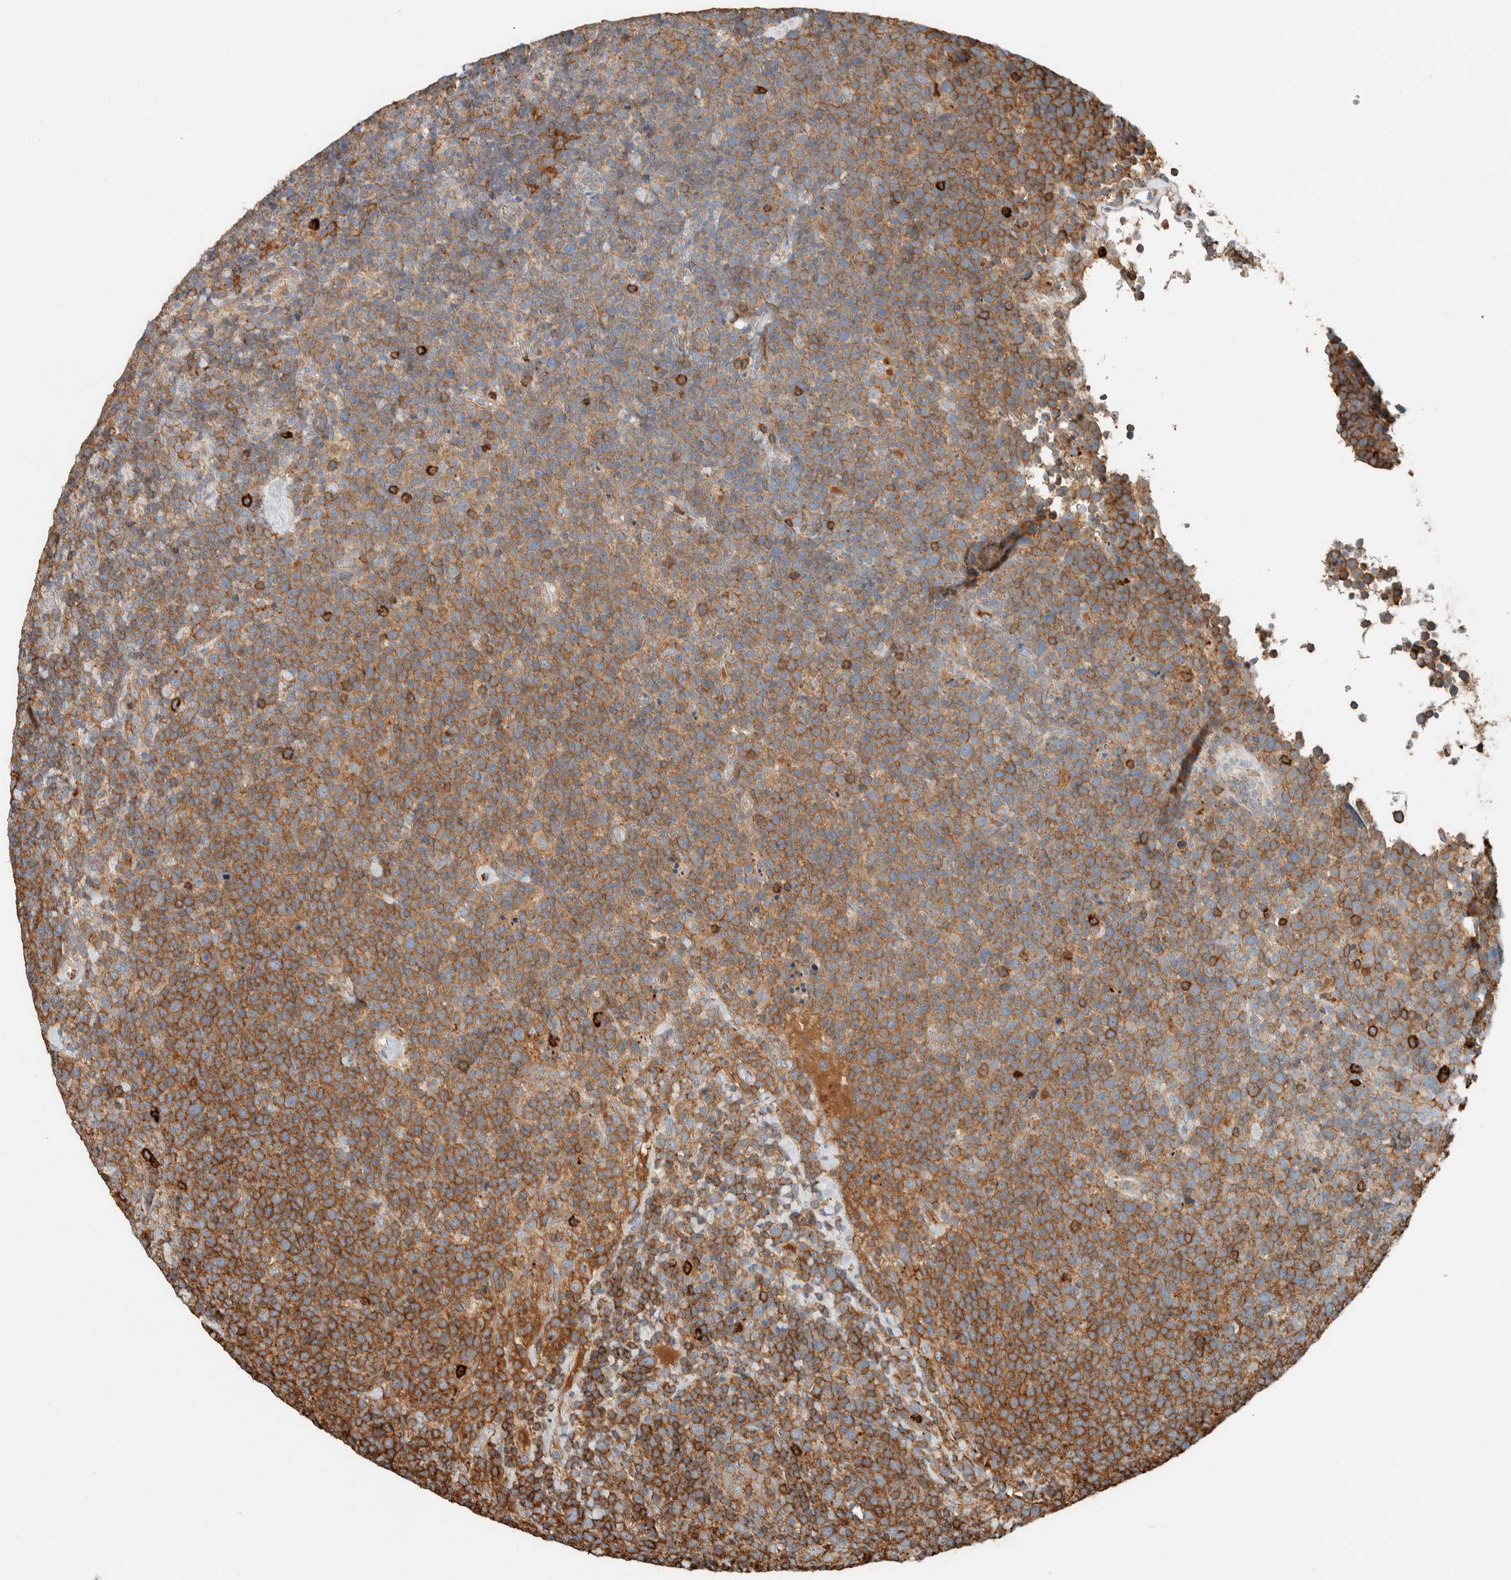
{"staining": {"intensity": "moderate", "quantity": ">75%", "location": "cytoplasmic/membranous"}, "tissue": "lymphoma", "cell_type": "Tumor cells", "image_type": "cancer", "snomed": [{"axis": "morphology", "description": "Malignant lymphoma, non-Hodgkin's type, High grade"}, {"axis": "topography", "description": "Lymph node"}], "caption": "An IHC histopathology image of neoplastic tissue is shown. Protein staining in brown shows moderate cytoplasmic/membranous positivity in high-grade malignant lymphoma, non-Hodgkin's type within tumor cells.", "gene": "CTBP2", "patient": {"sex": "male", "age": 61}}